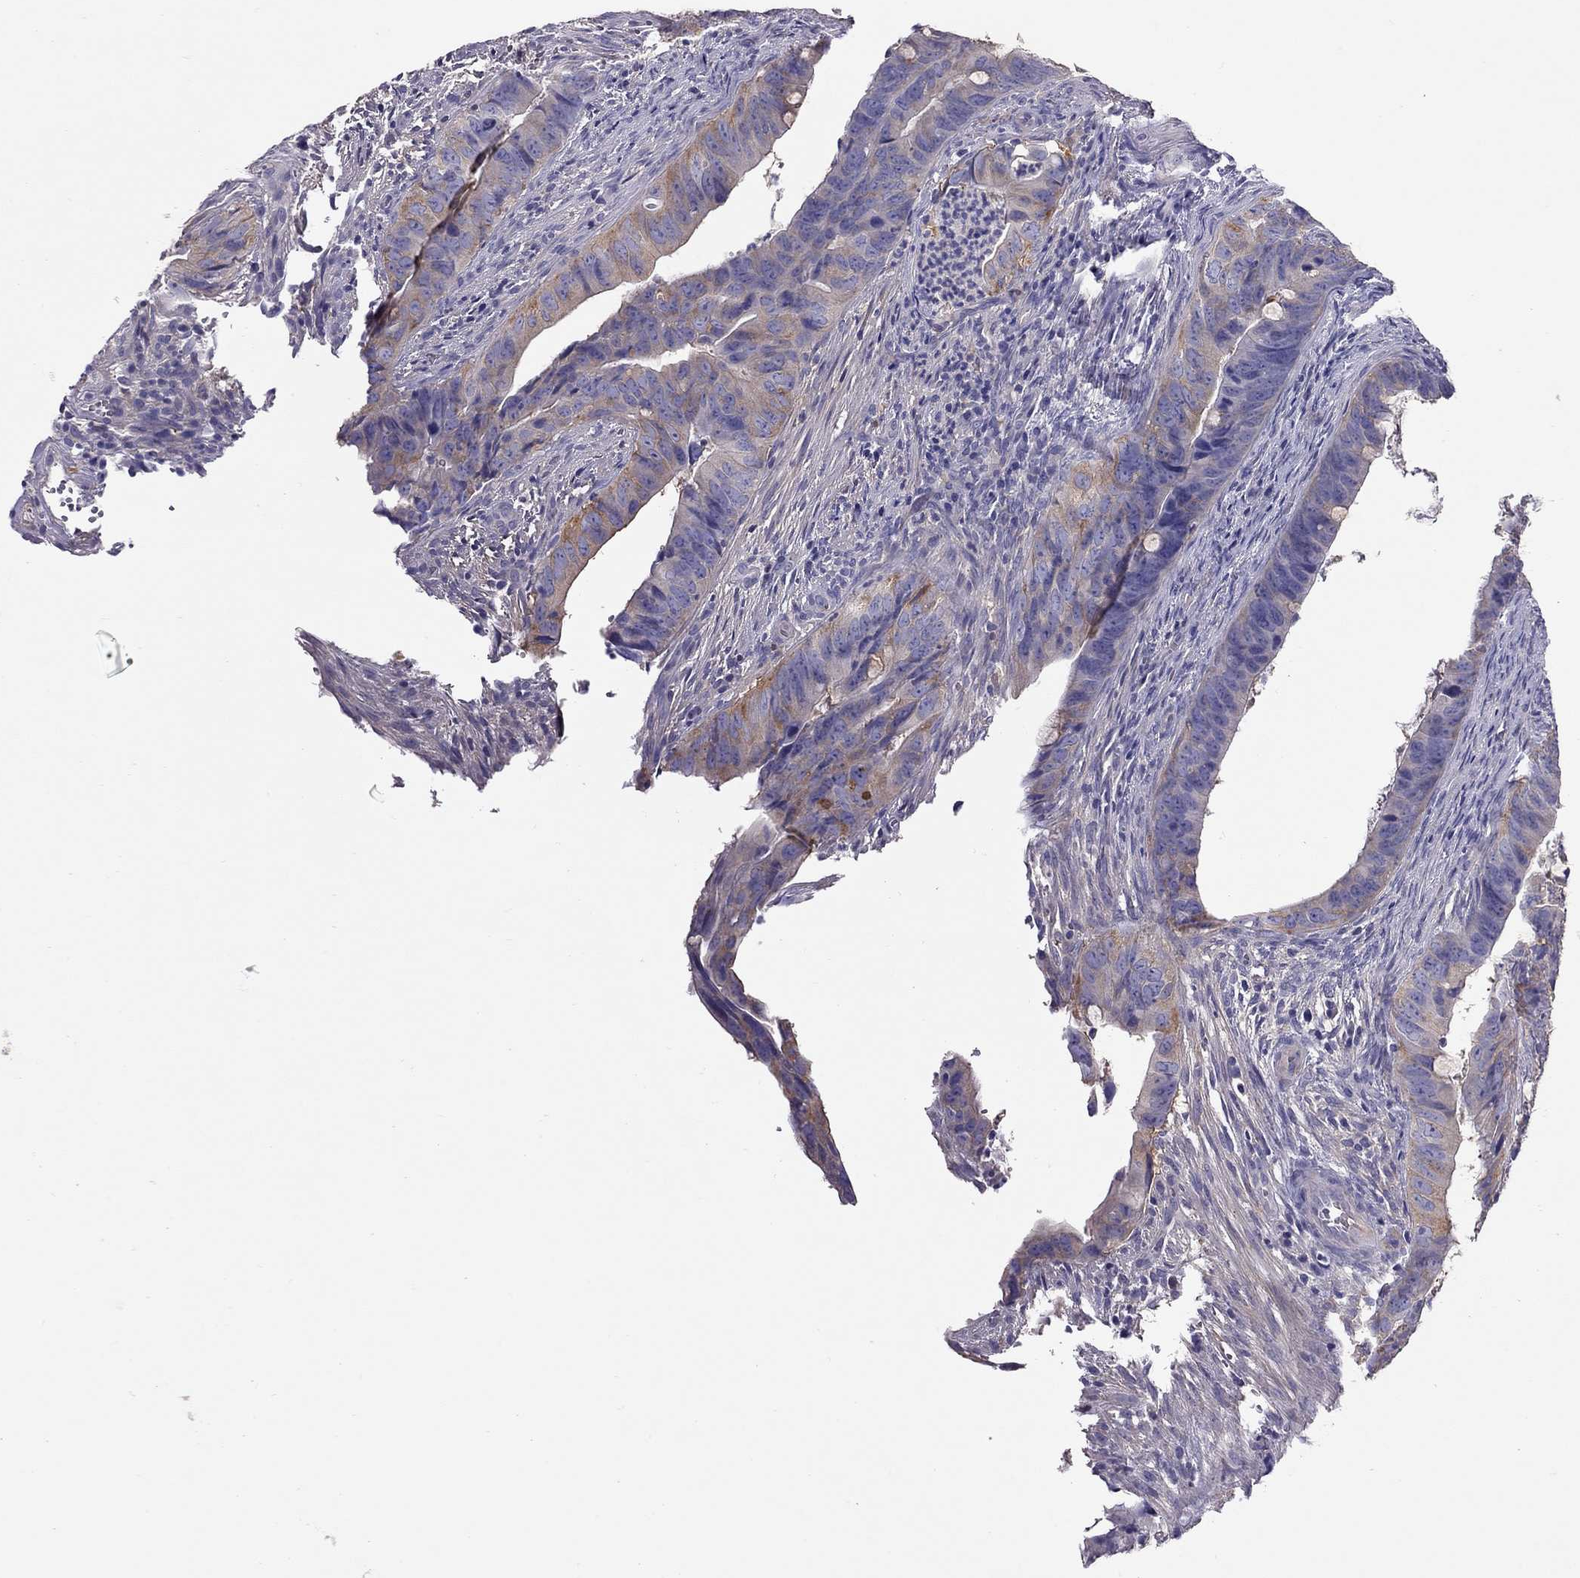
{"staining": {"intensity": "moderate", "quantity": "<25%", "location": "cytoplasmic/membranous"}, "tissue": "colorectal cancer", "cell_type": "Tumor cells", "image_type": "cancer", "snomed": [{"axis": "morphology", "description": "Adenocarcinoma, NOS"}, {"axis": "topography", "description": "Colon"}], "caption": "IHC photomicrograph of human colorectal adenocarcinoma stained for a protein (brown), which shows low levels of moderate cytoplasmic/membranous expression in about <25% of tumor cells.", "gene": "ALOX15B", "patient": {"sex": "female", "age": 82}}